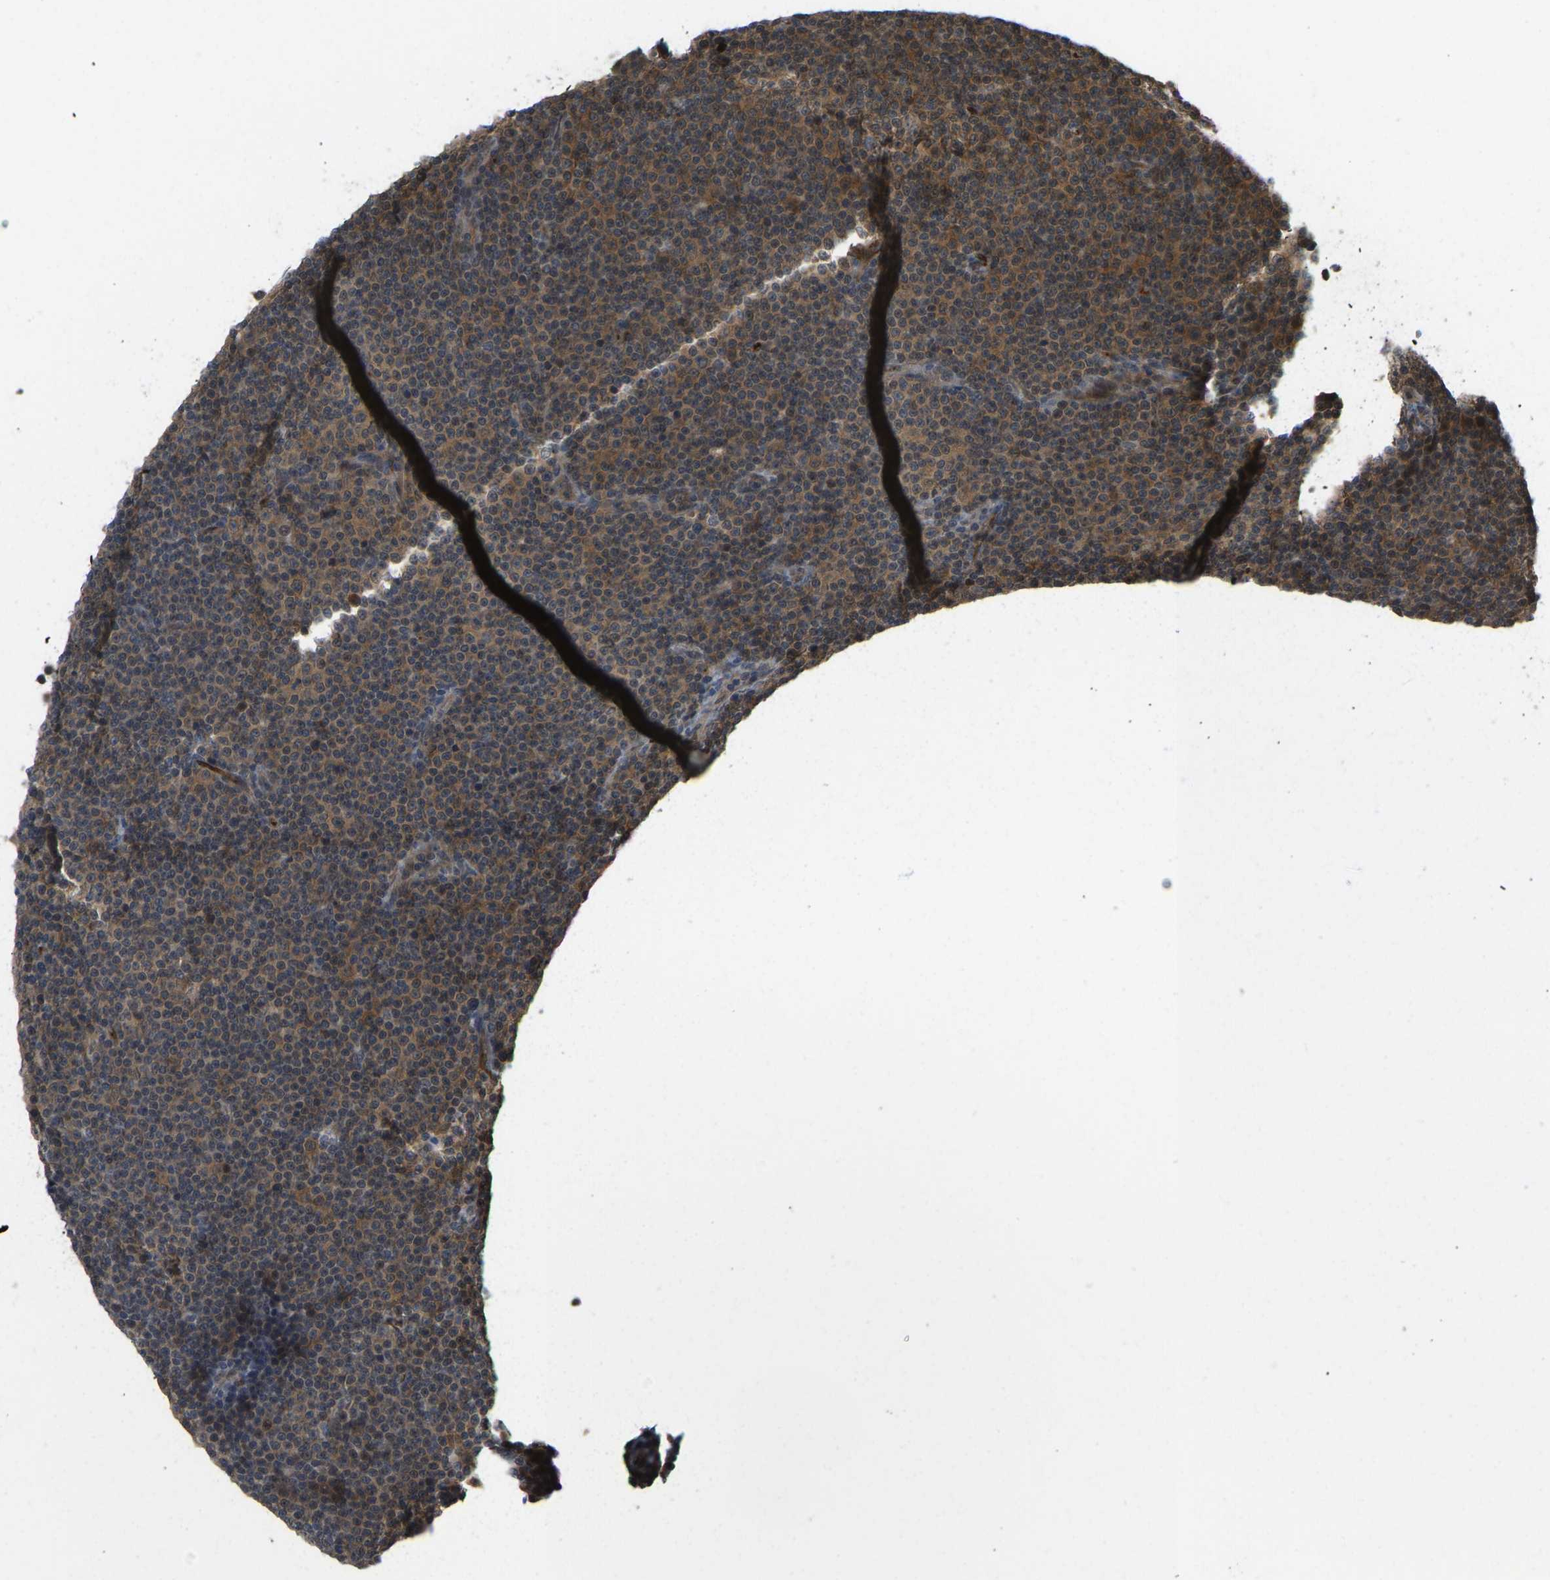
{"staining": {"intensity": "moderate", "quantity": ">75%", "location": "cytoplasmic/membranous"}, "tissue": "lymphoma", "cell_type": "Tumor cells", "image_type": "cancer", "snomed": [{"axis": "morphology", "description": "Malignant lymphoma, non-Hodgkin's type, Low grade"}, {"axis": "topography", "description": "Lymph node"}], "caption": "Immunohistochemical staining of malignant lymphoma, non-Hodgkin's type (low-grade) demonstrates moderate cytoplasmic/membranous protein positivity in approximately >75% of tumor cells.", "gene": "CCT8", "patient": {"sex": "female", "age": 67}}